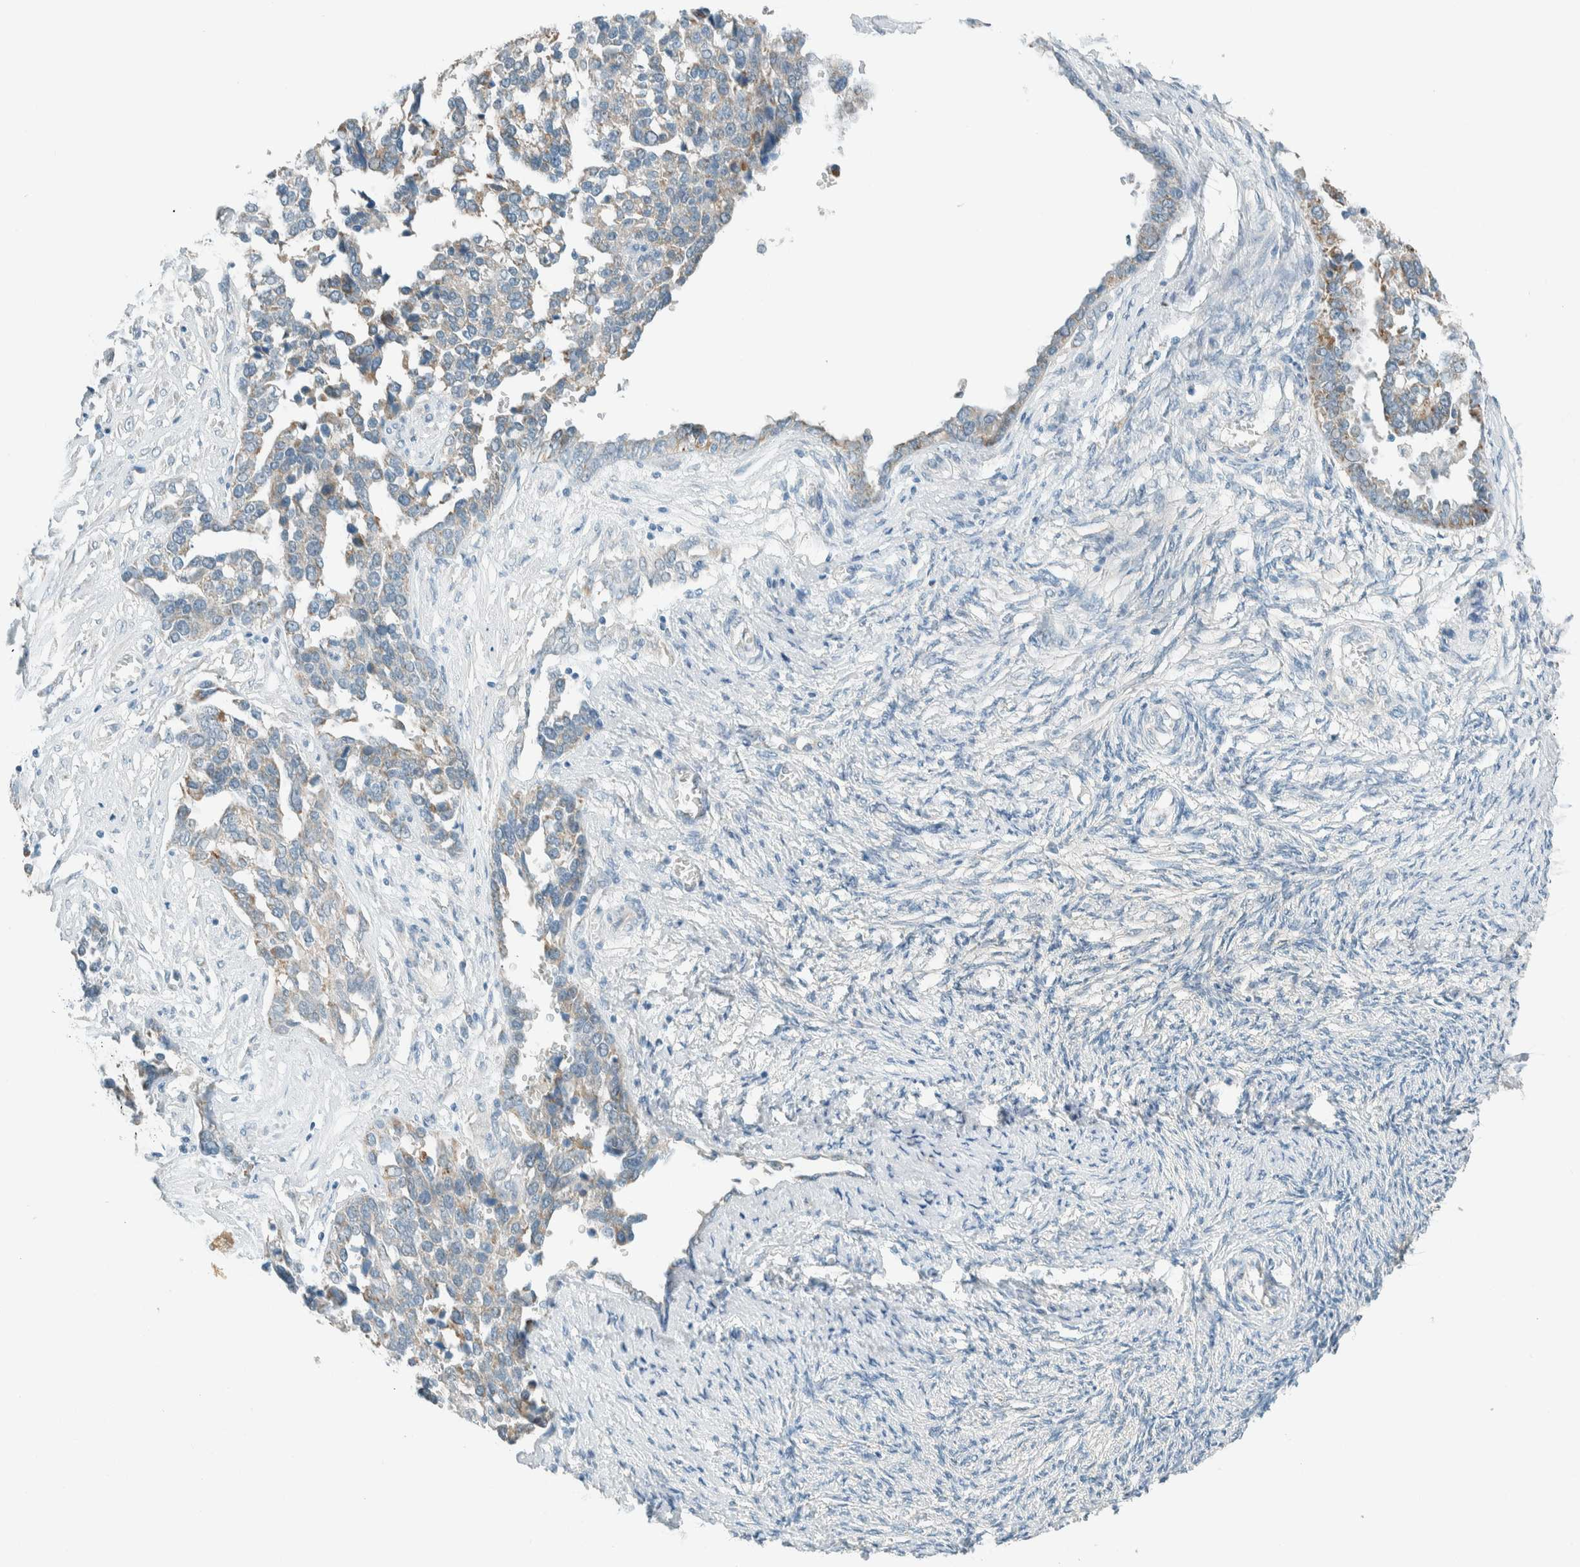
{"staining": {"intensity": "weak", "quantity": "25%-75%", "location": "cytoplasmic/membranous"}, "tissue": "ovarian cancer", "cell_type": "Tumor cells", "image_type": "cancer", "snomed": [{"axis": "morphology", "description": "Cystadenocarcinoma, serous, NOS"}, {"axis": "topography", "description": "Ovary"}], "caption": "Tumor cells display low levels of weak cytoplasmic/membranous staining in about 25%-75% of cells in human ovarian cancer (serous cystadenocarcinoma).", "gene": "ALDH7A1", "patient": {"sex": "female", "age": 44}}